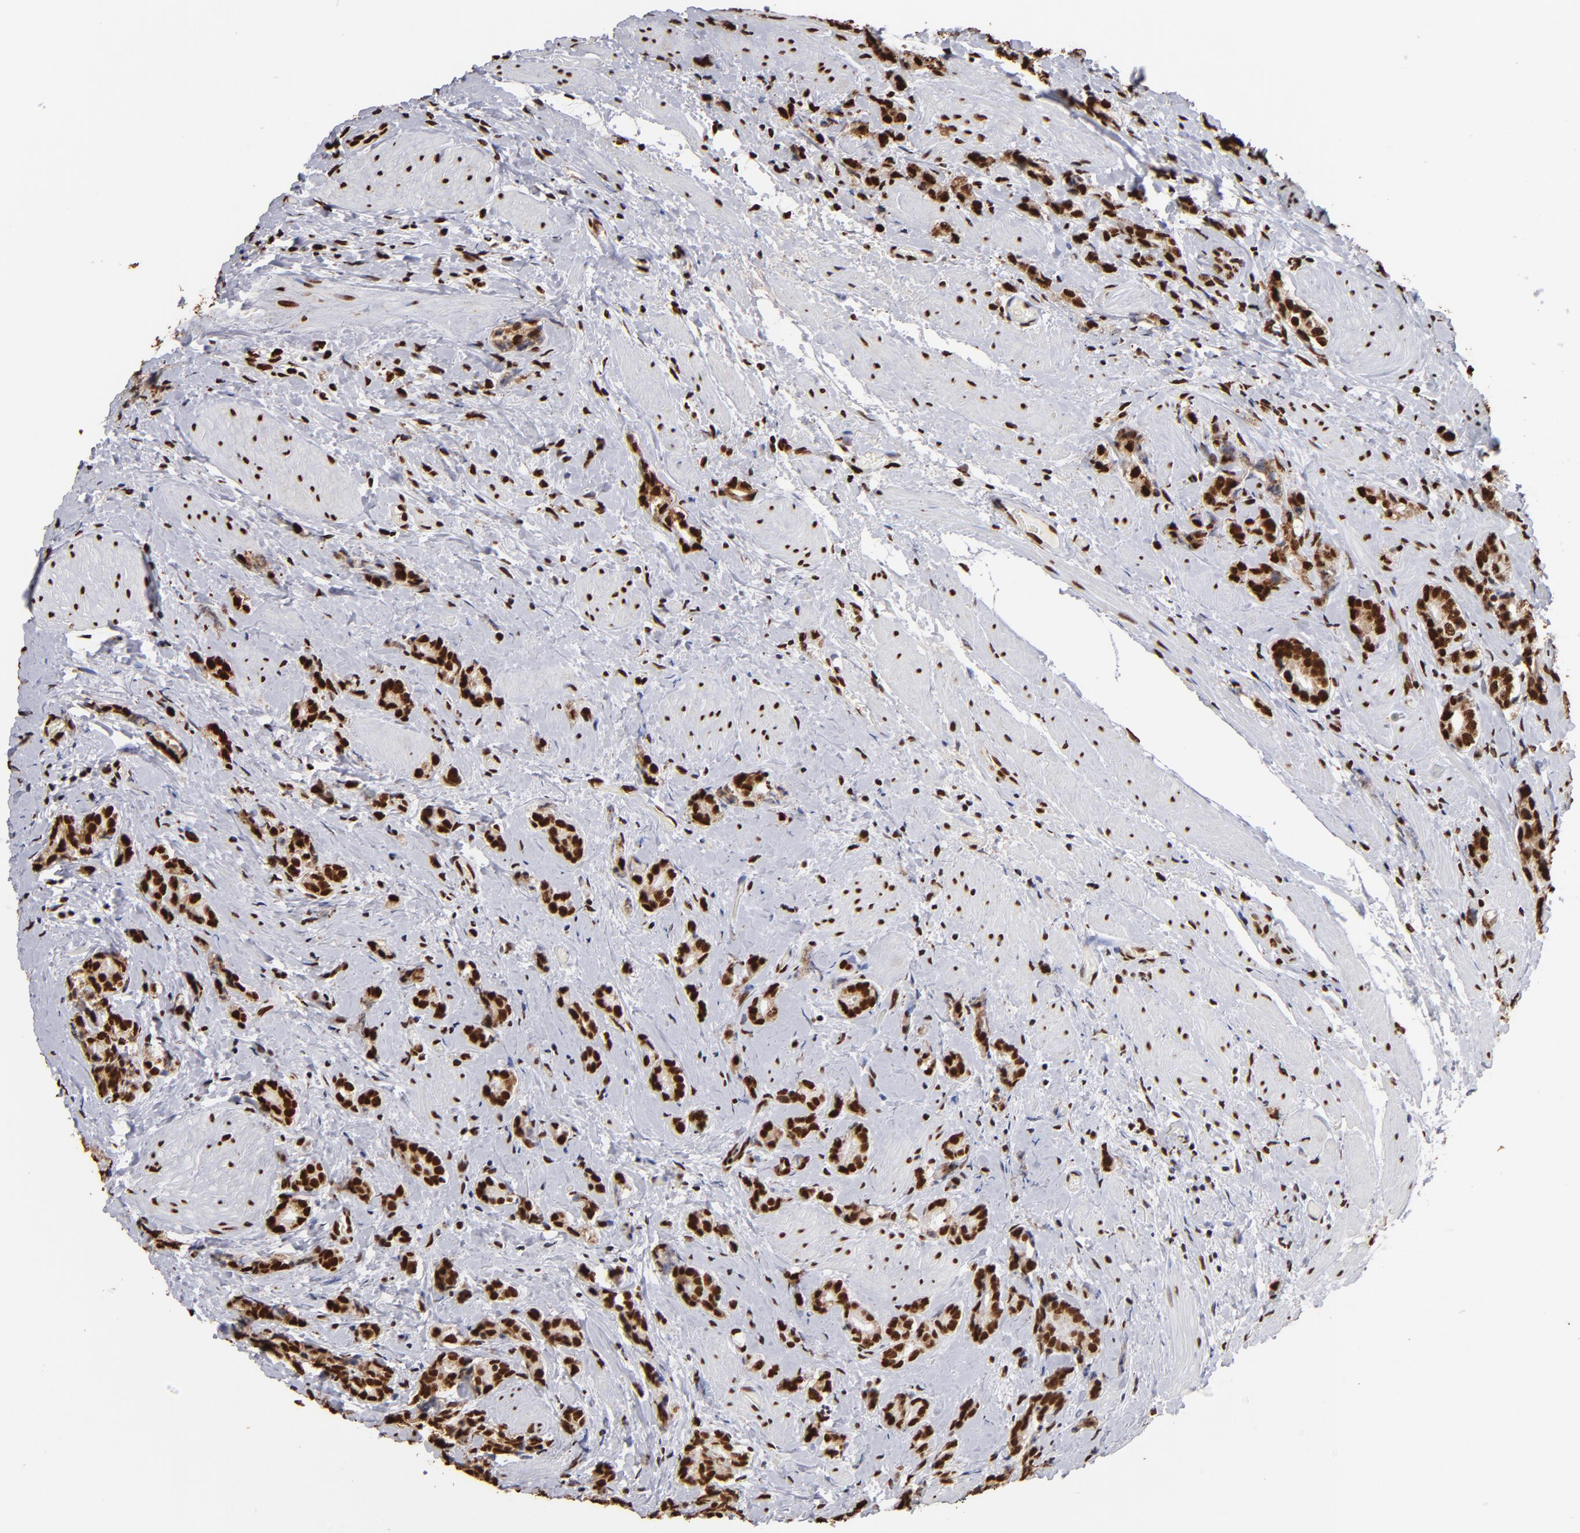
{"staining": {"intensity": "strong", "quantity": ">75%", "location": "nuclear"}, "tissue": "prostate cancer", "cell_type": "Tumor cells", "image_type": "cancer", "snomed": [{"axis": "morphology", "description": "Adenocarcinoma, Medium grade"}, {"axis": "topography", "description": "Prostate"}], "caption": "Prostate cancer (adenocarcinoma (medium-grade)) was stained to show a protein in brown. There is high levels of strong nuclear staining in about >75% of tumor cells.", "gene": "ILF3", "patient": {"sex": "male", "age": 59}}